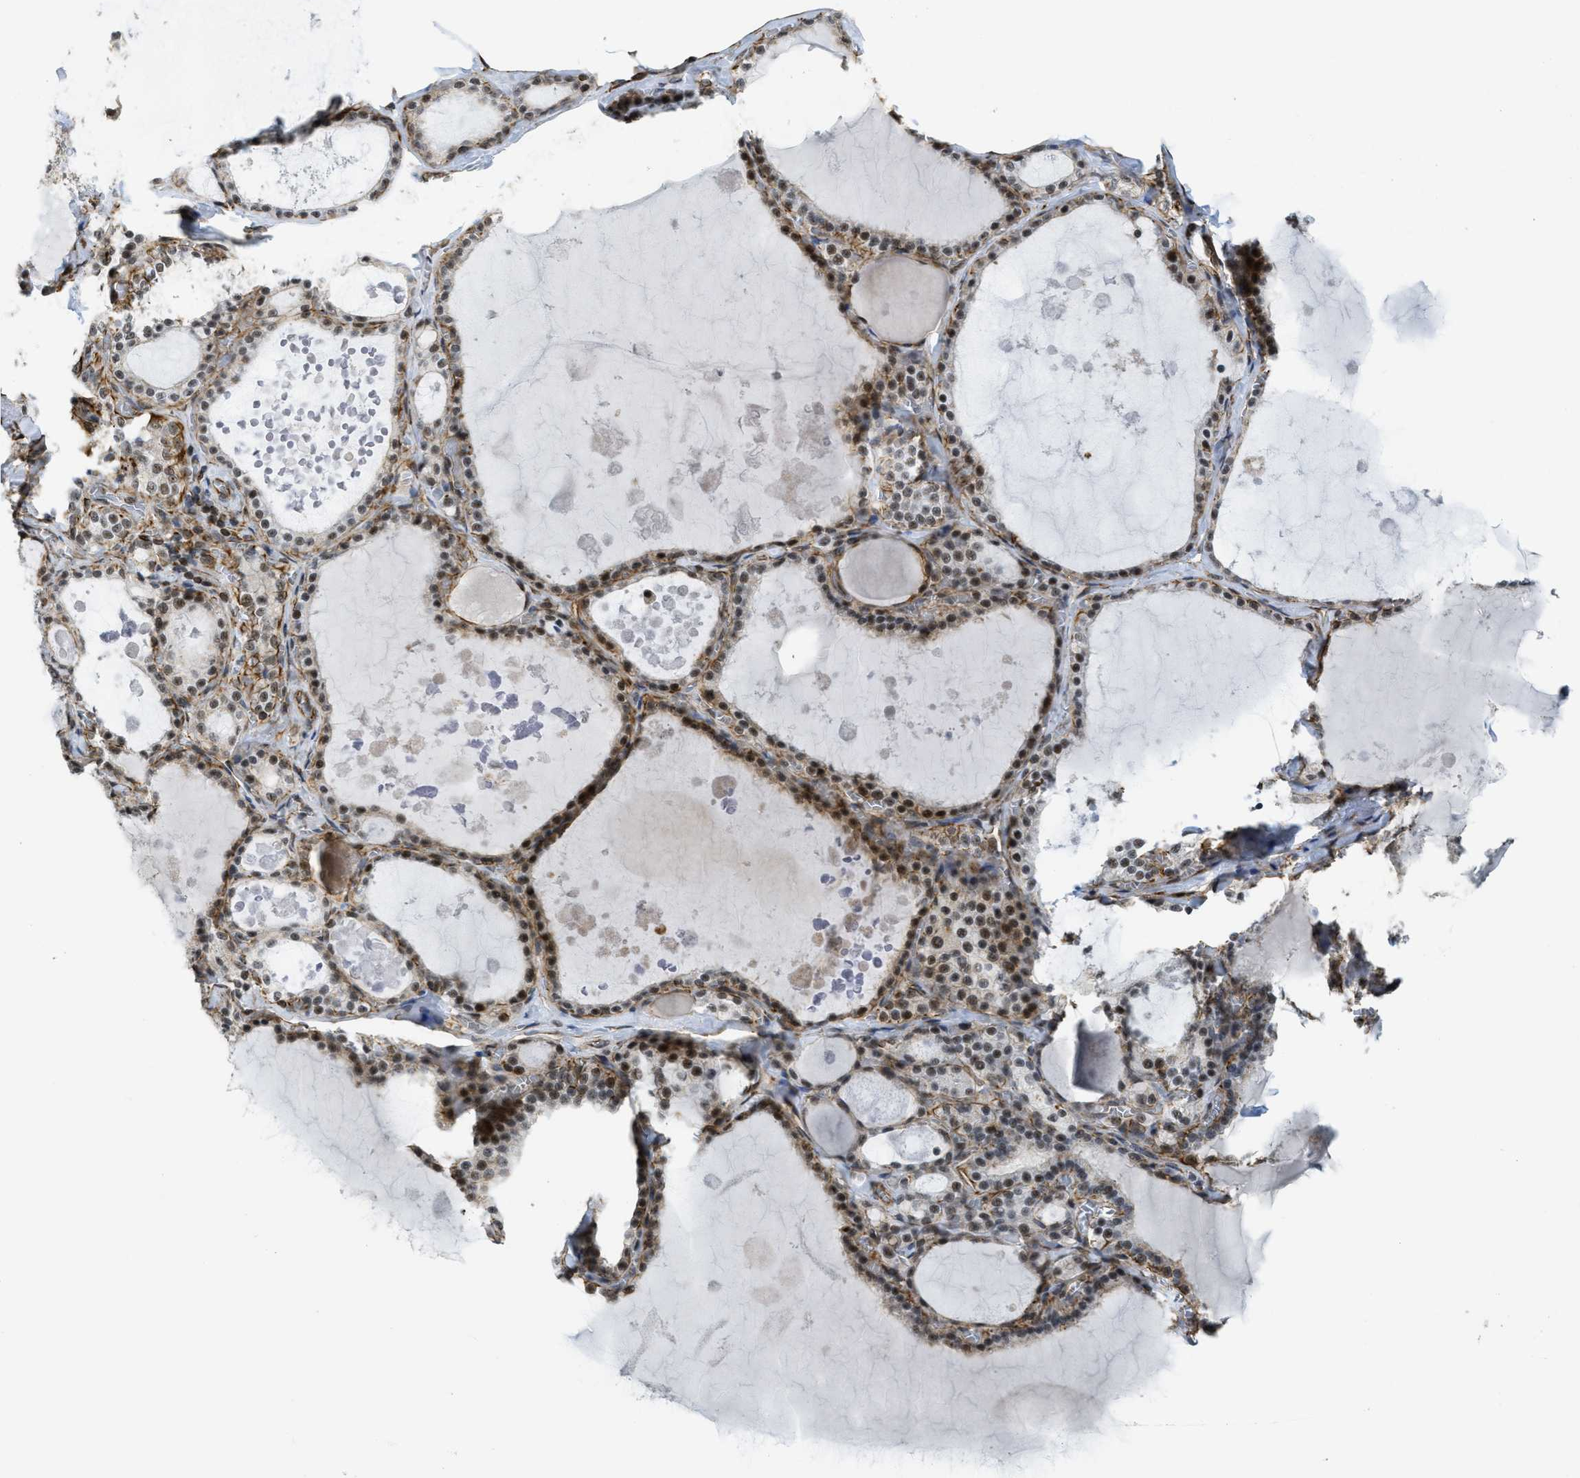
{"staining": {"intensity": "moderate", "quantity": ">75%", "location": "nuclear"}, "tissue": "thyroid gland", "cell_type": "Glandular cells", "image_type": "normal", "snomed": [{"axis": "morphology", "description": "Normal tissue, NOS"}, {"axis": "topography", "description": "Thyroid gland"}], "caption": "Immunohistochemistry (IHC) of normal thyroid gland exhibits medium levels of moderate nuclear staining in approximately >75% of glandular cells.", "gene": "LRRC8B", "patient": {"sex": "male", "age": 56}}